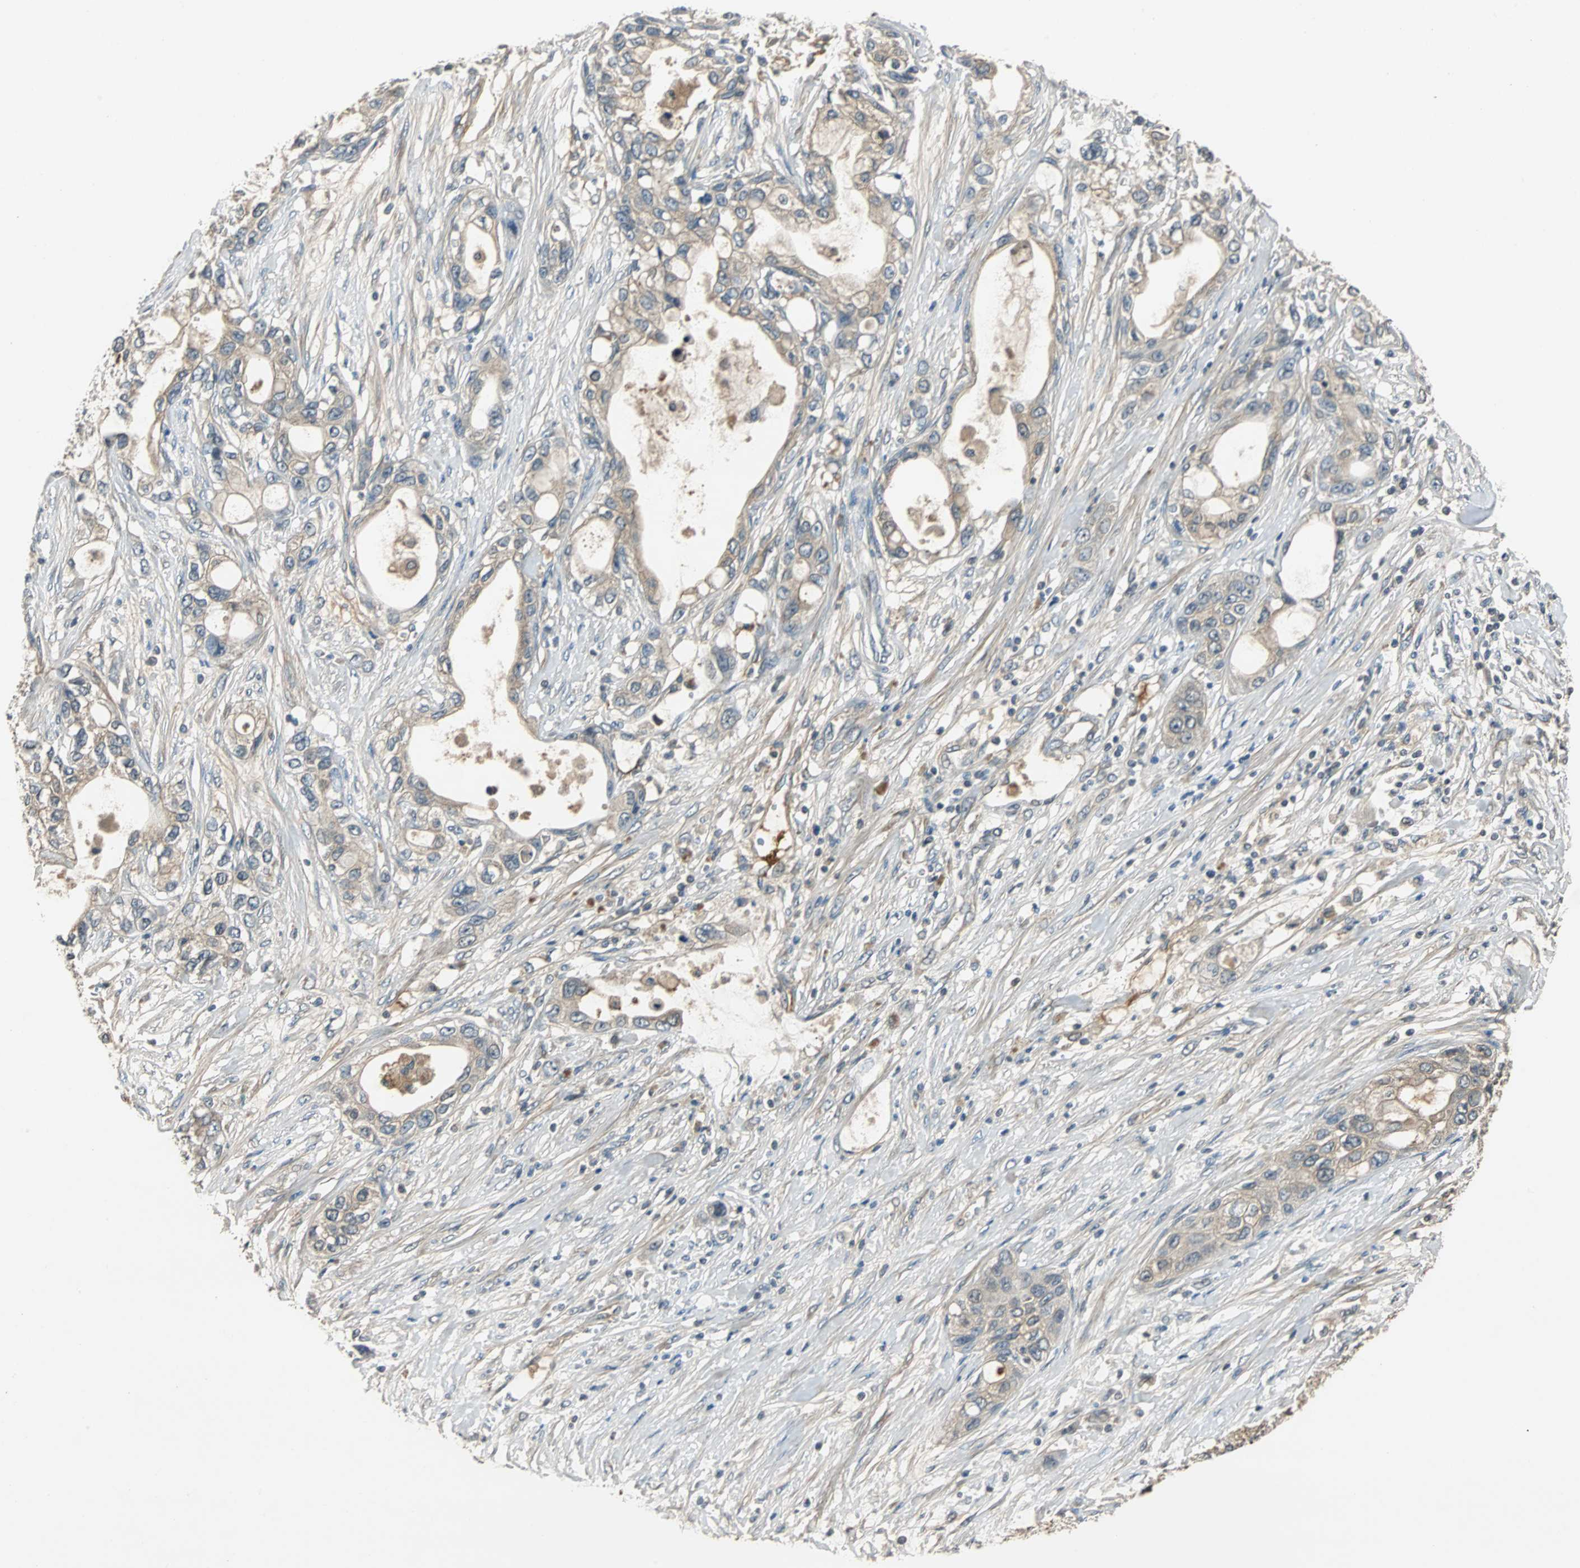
{"staining": {"intensity": "weak", "quantity": "25%-75%", "location": "cytoplasmic/membranous"}, "tissue": "pancreatic cancer", "cell_type": "Tumor cells", "image_type": "cancer", "snomed": [{"axis": "morphology", "description": "Adenocarcinoma, NOS"}, {"axis": "topography", "description": "Pancreas"}], "caption": "Tumor cells show weak cytoplasmic/membranous staining in about 25%-75% of cells in adenocarcinoma (pancreatic). The staining was performed using DAB to visualize the protein expression in brown, while the nuclei were stained in blue with hematoxylin (Magnification: 20x).", "gene": "ABHD2", "patient": {"sex": "female", "age": 70}}